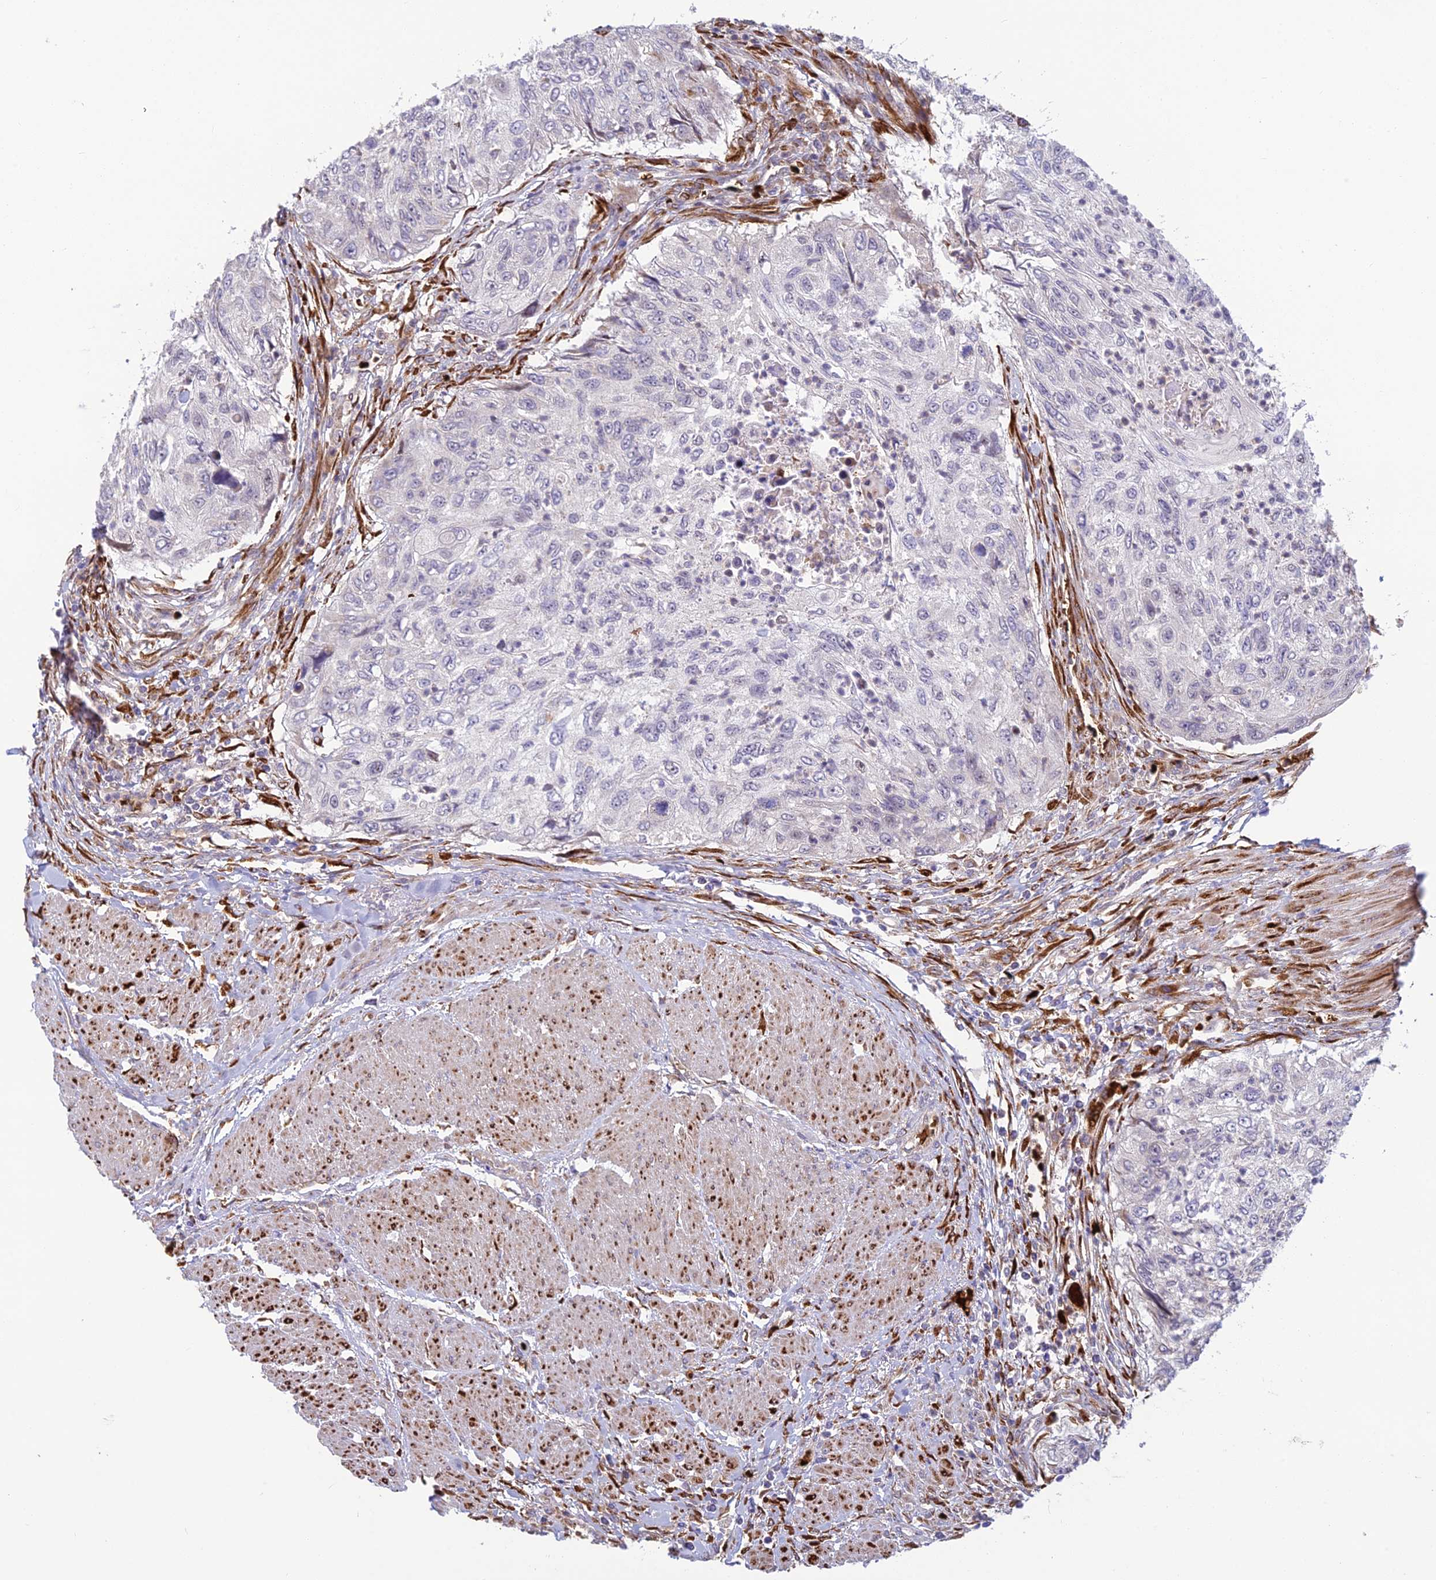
{"staining": {"intensity": "moderate", "quantity": "<25%", "location": "cytoplasmic/membranous"}, "tissue": "urothelial cancer", "cell_type": "Tumor cells", "image_type": "cancer", "snomed": [{"axis": "morphology", "description": "Urothelial carcinoma, High grade"}, {"axis": "topography", "description": "Urinary bladder"}], "caption": "The photomicrograph displays a brown stain indicating the presence of a protein in the cytoplasmic/membranous of tumor cells in urothelial carcinoma (high-grade).", "gene": "UFSP2", "patient": {"sex": "female", "age": 60}}